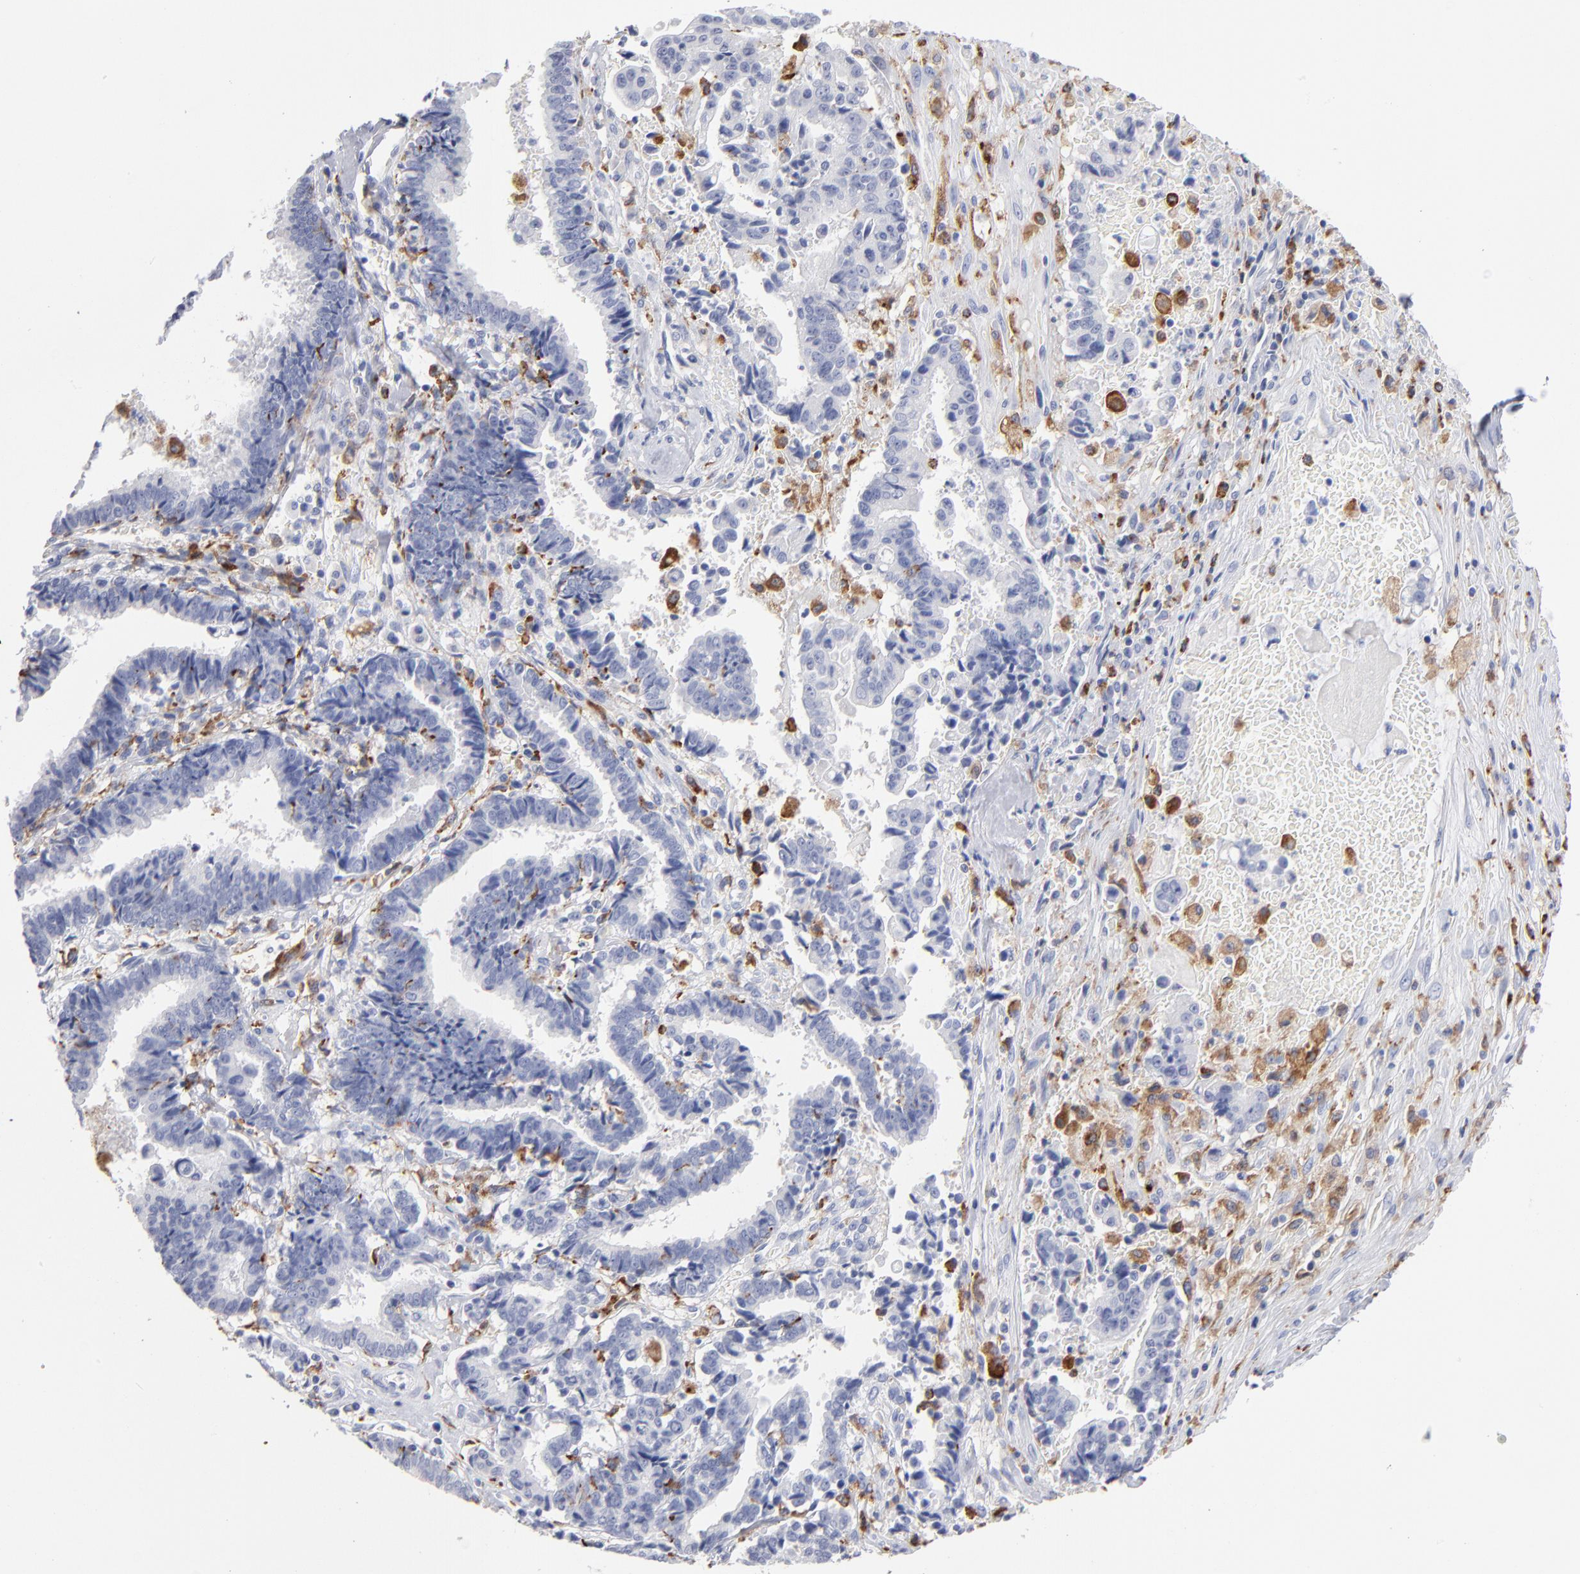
{"staining": {"intensity": "negative", "quantity": "none", "location": "none"}, "tissue": "liver cancer", "cell_type": "Tumor cells", "image_type": "cancer", "snomed": [{"axis": "morphology", "description": "Cholangiocarcinoma"}, {"axis": "topography", "description": "Liver"}], "caption": "Immunohistochemical staining of liver cholangiocarcinoma reveals no significant staining in tumor cells.", "gene": "CD180", "patient": {"sex": "male", "age": 57}}